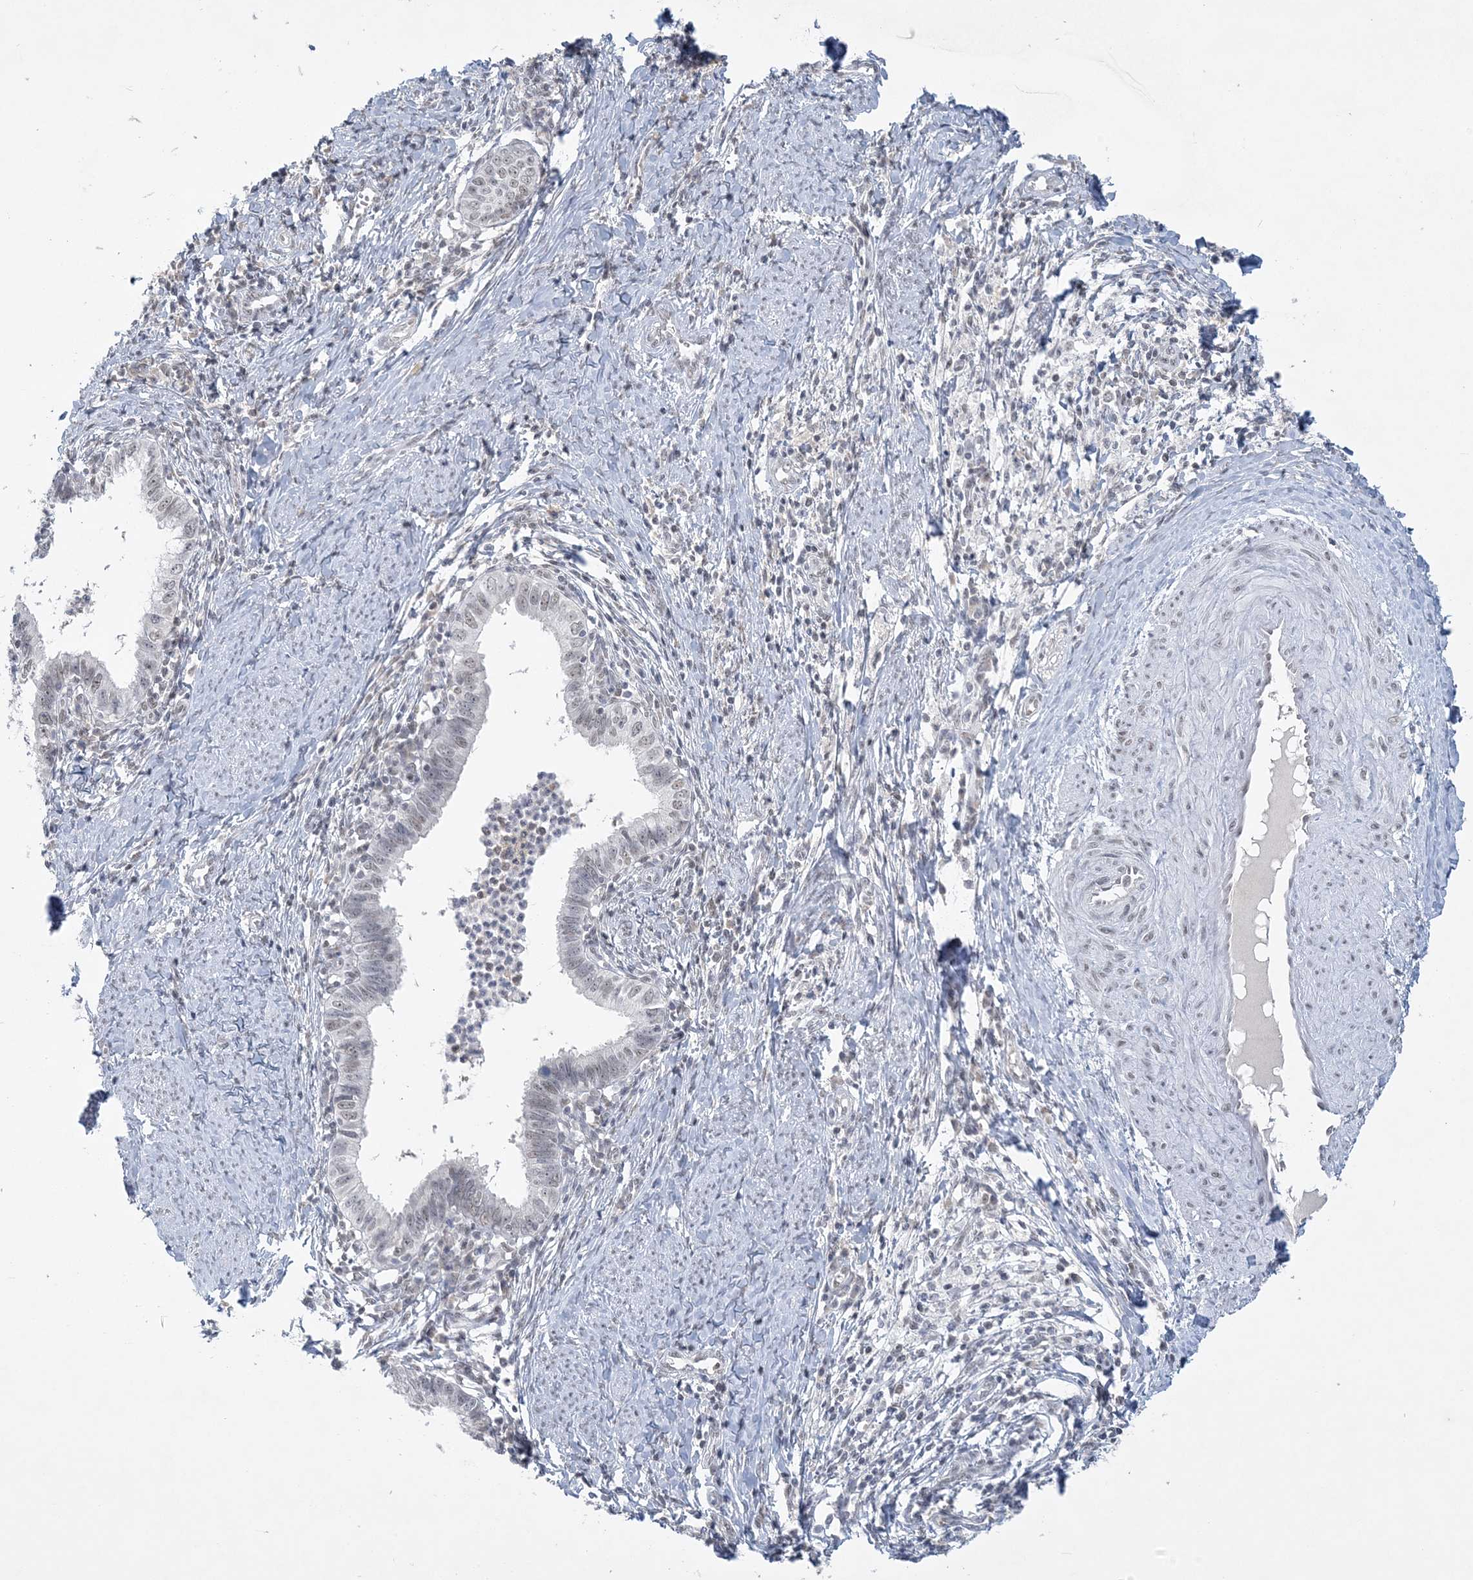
{"staining": {"intensity": "weak", "quantity": "<25%", "location": "nuclear"}, "tissue": "cervical cancer", "cell_type": "Tumor cells", "image_type": "cancer", "snomed": [{"axis": "morphology", "description": "Adenocarcinoma, NOS"}, {"axis": "topography", "description": "Cervix"}], "caption": "Histopathology image shows no significant protein expression in tumor cells of cervical cancer (adenocarcinoma). (DAB IHC visualized using brightfield microscopy, high magnification).", "gene": "KMT2D", "patient": {"sex": "female", "age": 36}}